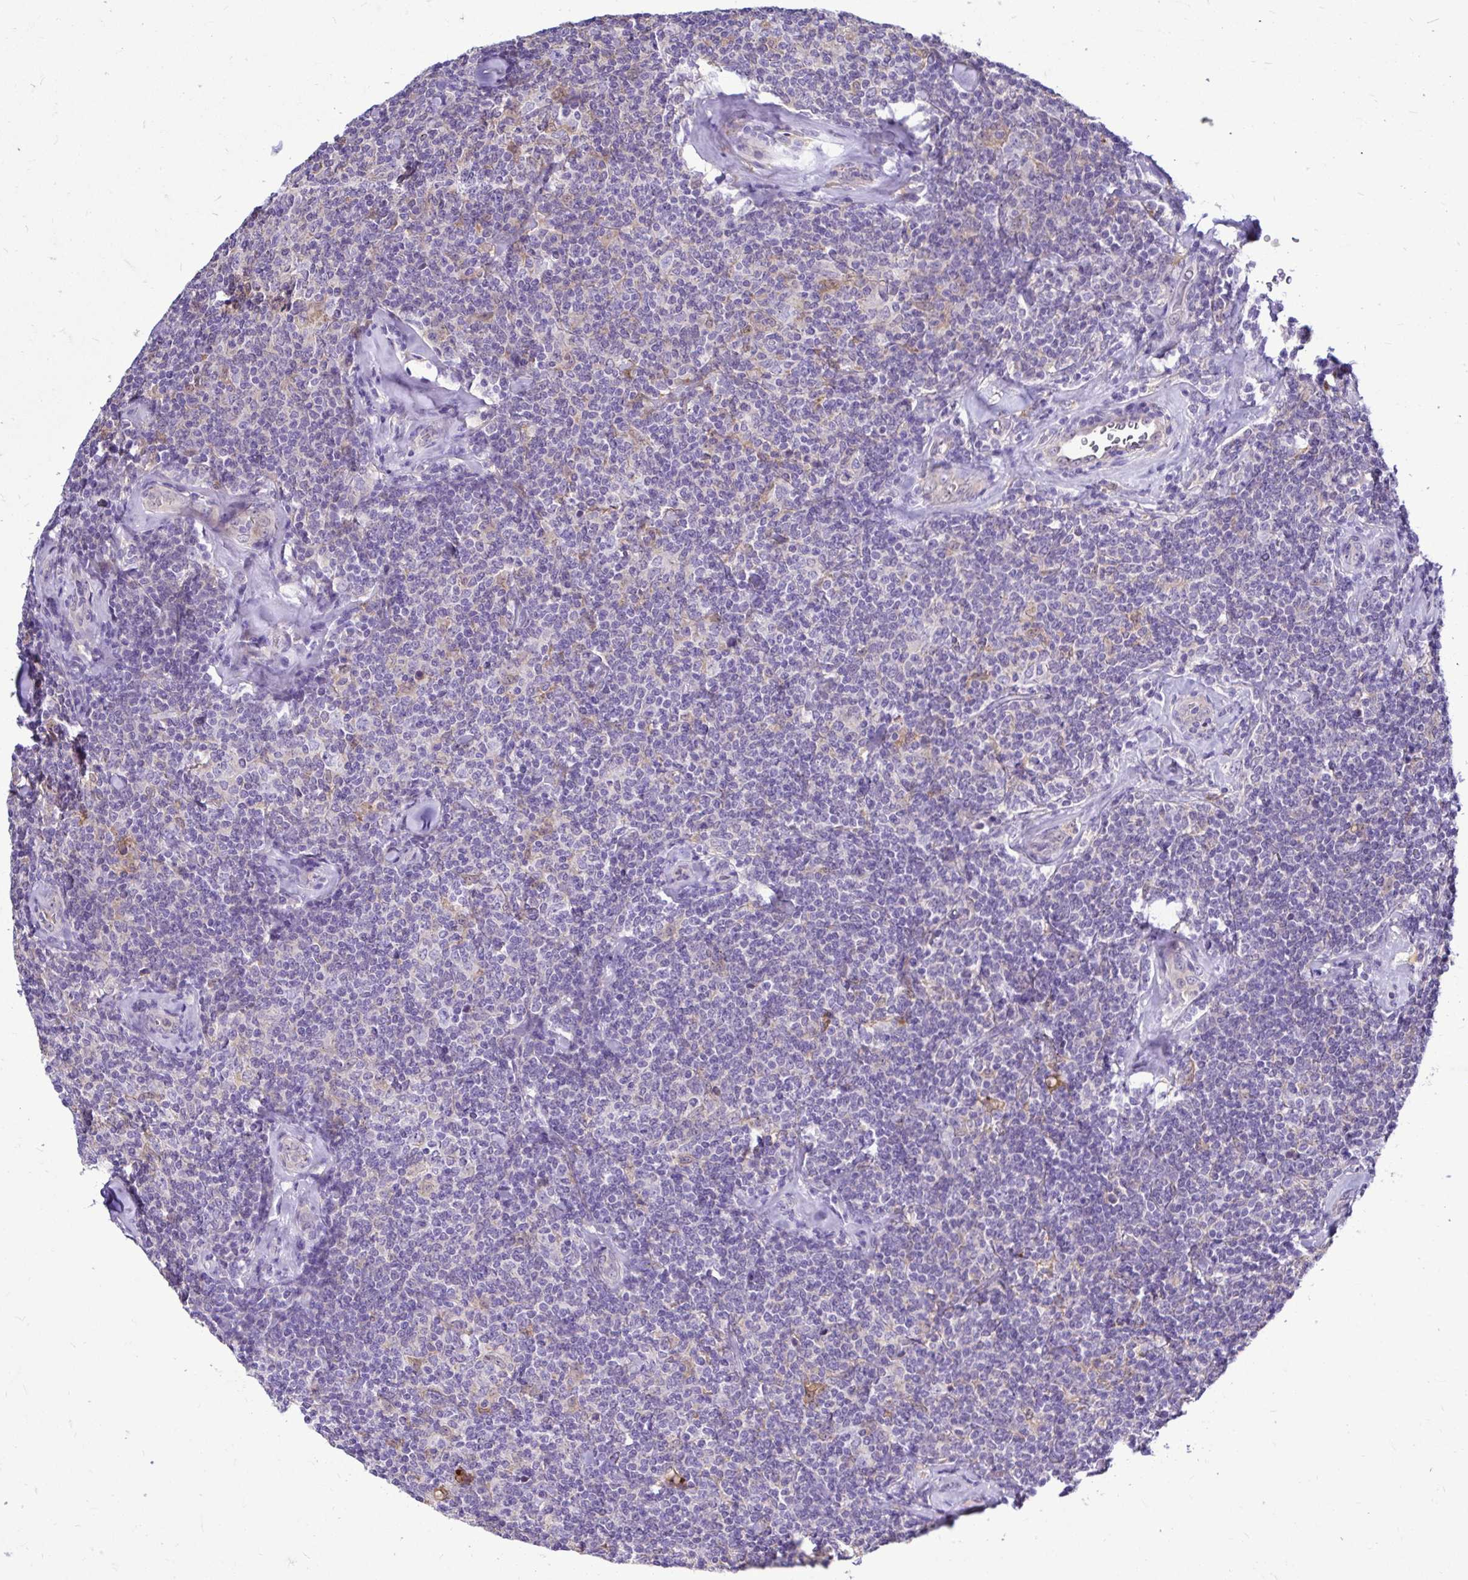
{"staining": {"intensity": "negative", "quantity": "none", "location": "none"}, "tissue": "lymphoma", "cell_type": "Tumor cells", "image_type": "cancer", "snomed": [{"axis": "morphology", "description": "Malignant lymphoma, non-Hodgkin's type, Low grade"}, {"axis": "topography", "description": "Lymph node"}], "caption": "Tumor cells show no significant protein positivity in lymphoma.", "gene": "IDH1", "patient": {"sex": "female", "age": 56}}